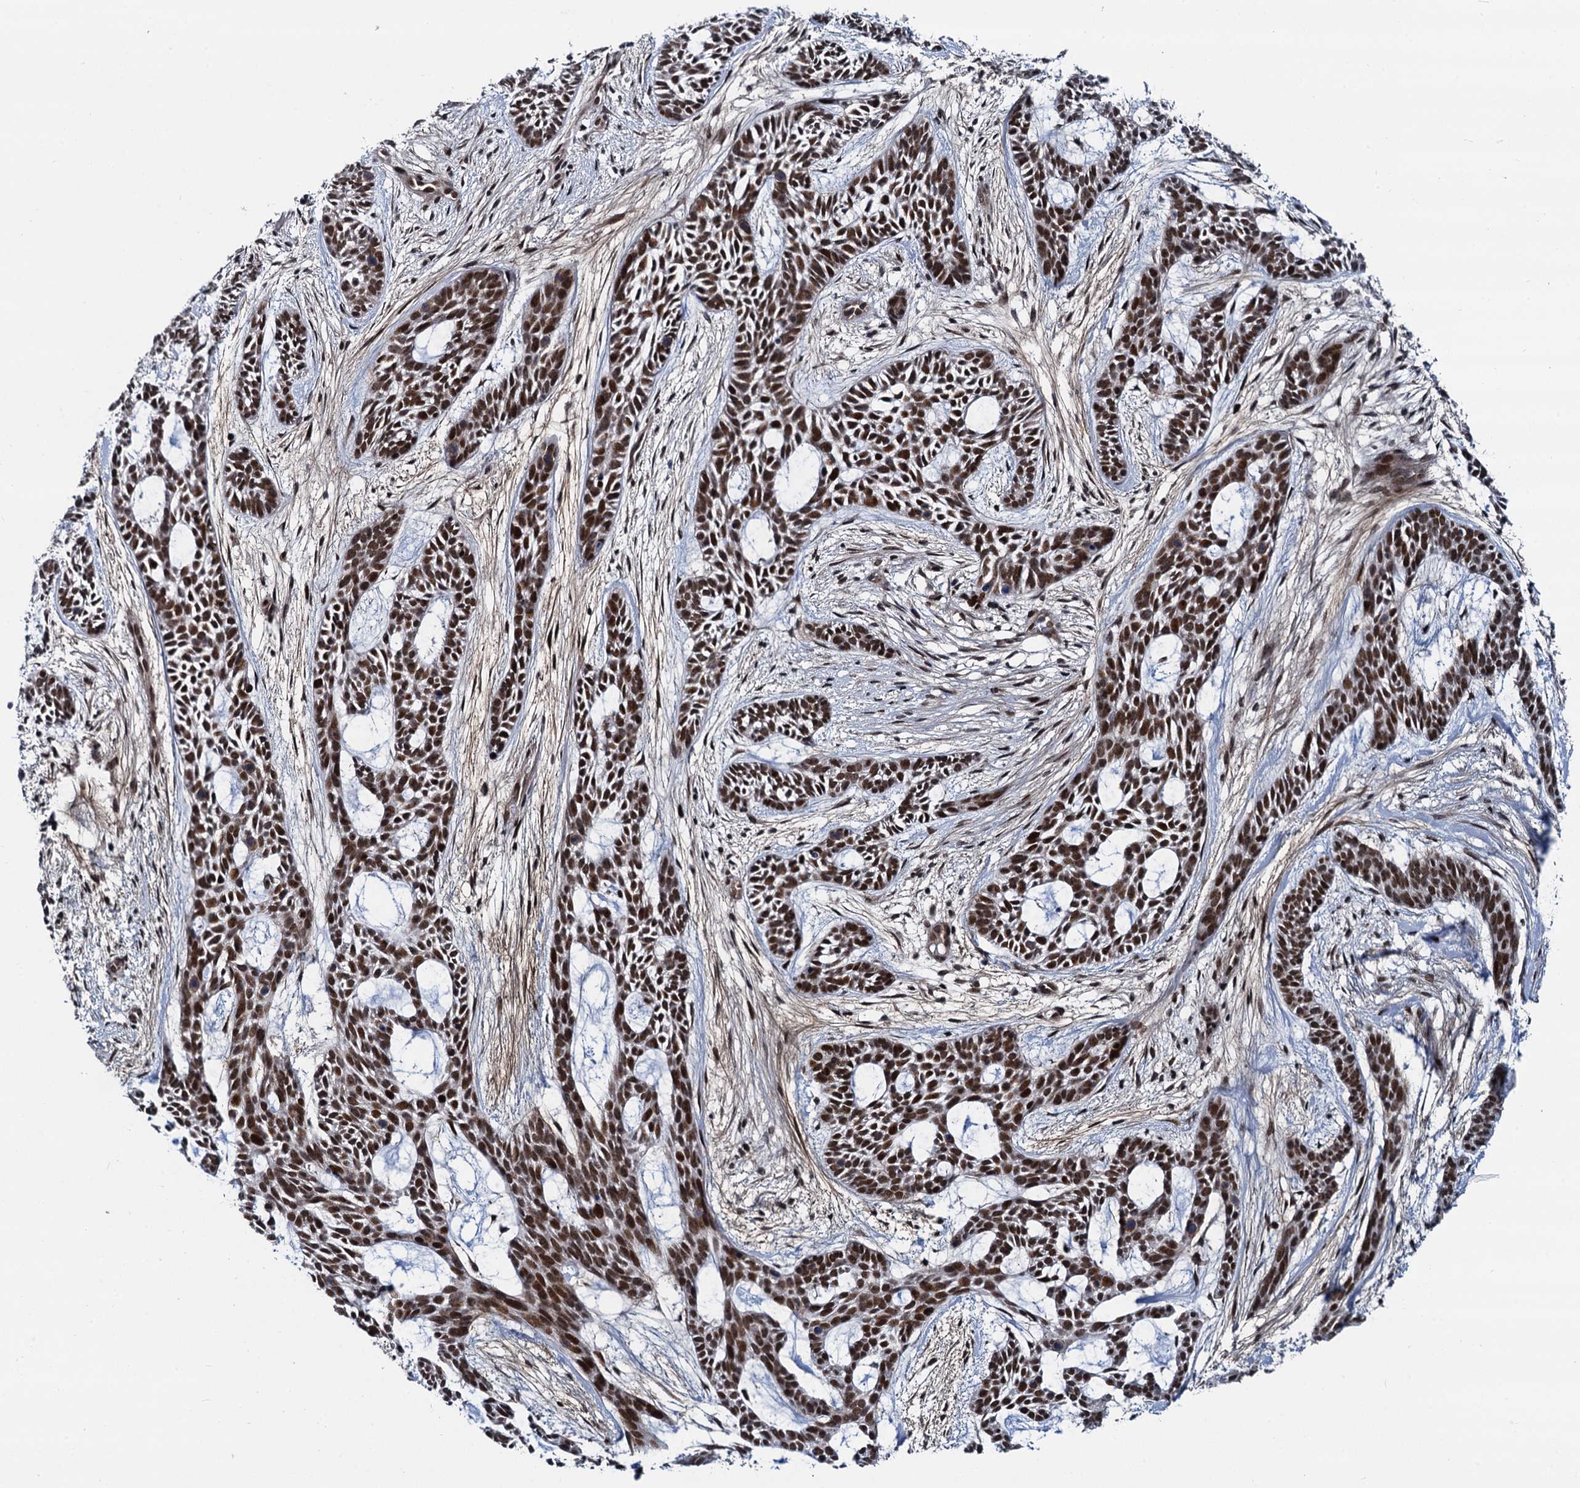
{"staining": {"intensity": "strong", "quantity": ">75%", "location": "nuclear"}, "tissue": "skin cancer", "cell_type": "Tumor cells", "image_type": "cancer", "snomed": [{"axis": "morphology", "description": "Basal cell carcinoma"}, {"axis": "topography", "description": "Skin"}], "caption": "Brown immunohistochemical staining in skin cancer (basal cell carcinoma) shows strong nuclear positivity in approximately >75% of tumor cells.", "gene": "RUFY2", "patient": {"sex": "male", "age": 89}}